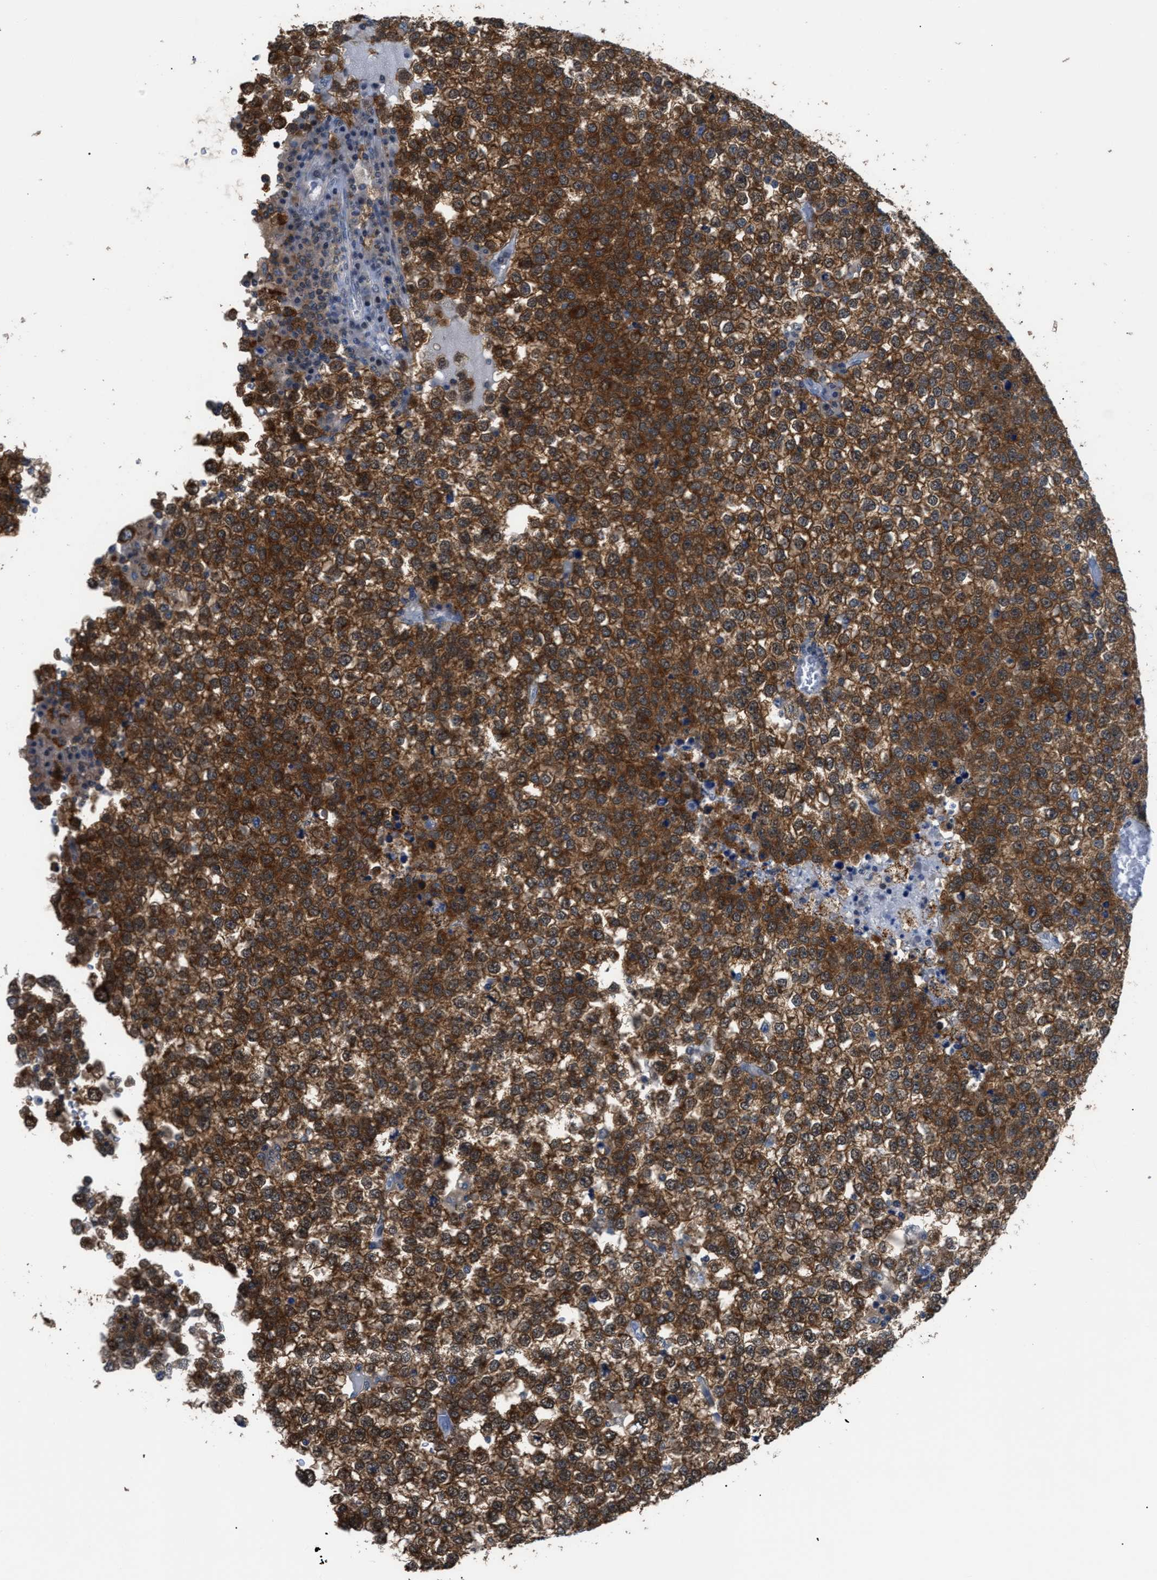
{"staining": {"intensity": "strong", "quantity": ">75%", "location": "cytoplasmic/membranous"}, "tissue": "testis cancer", "cell_type": "Tumor cells", "image_type": "cancer", "snomed": [{"axis": "morphology", "description": "Seminoma, NOS"}, {"axis": "topography", "description": "Testis"}], "caption": "Human seminoma (testis) stained with a protein marker displays strong staining in tumor cells.", "gene": "TMEM45B", "patient": {"sex": "male", "age": 65}}